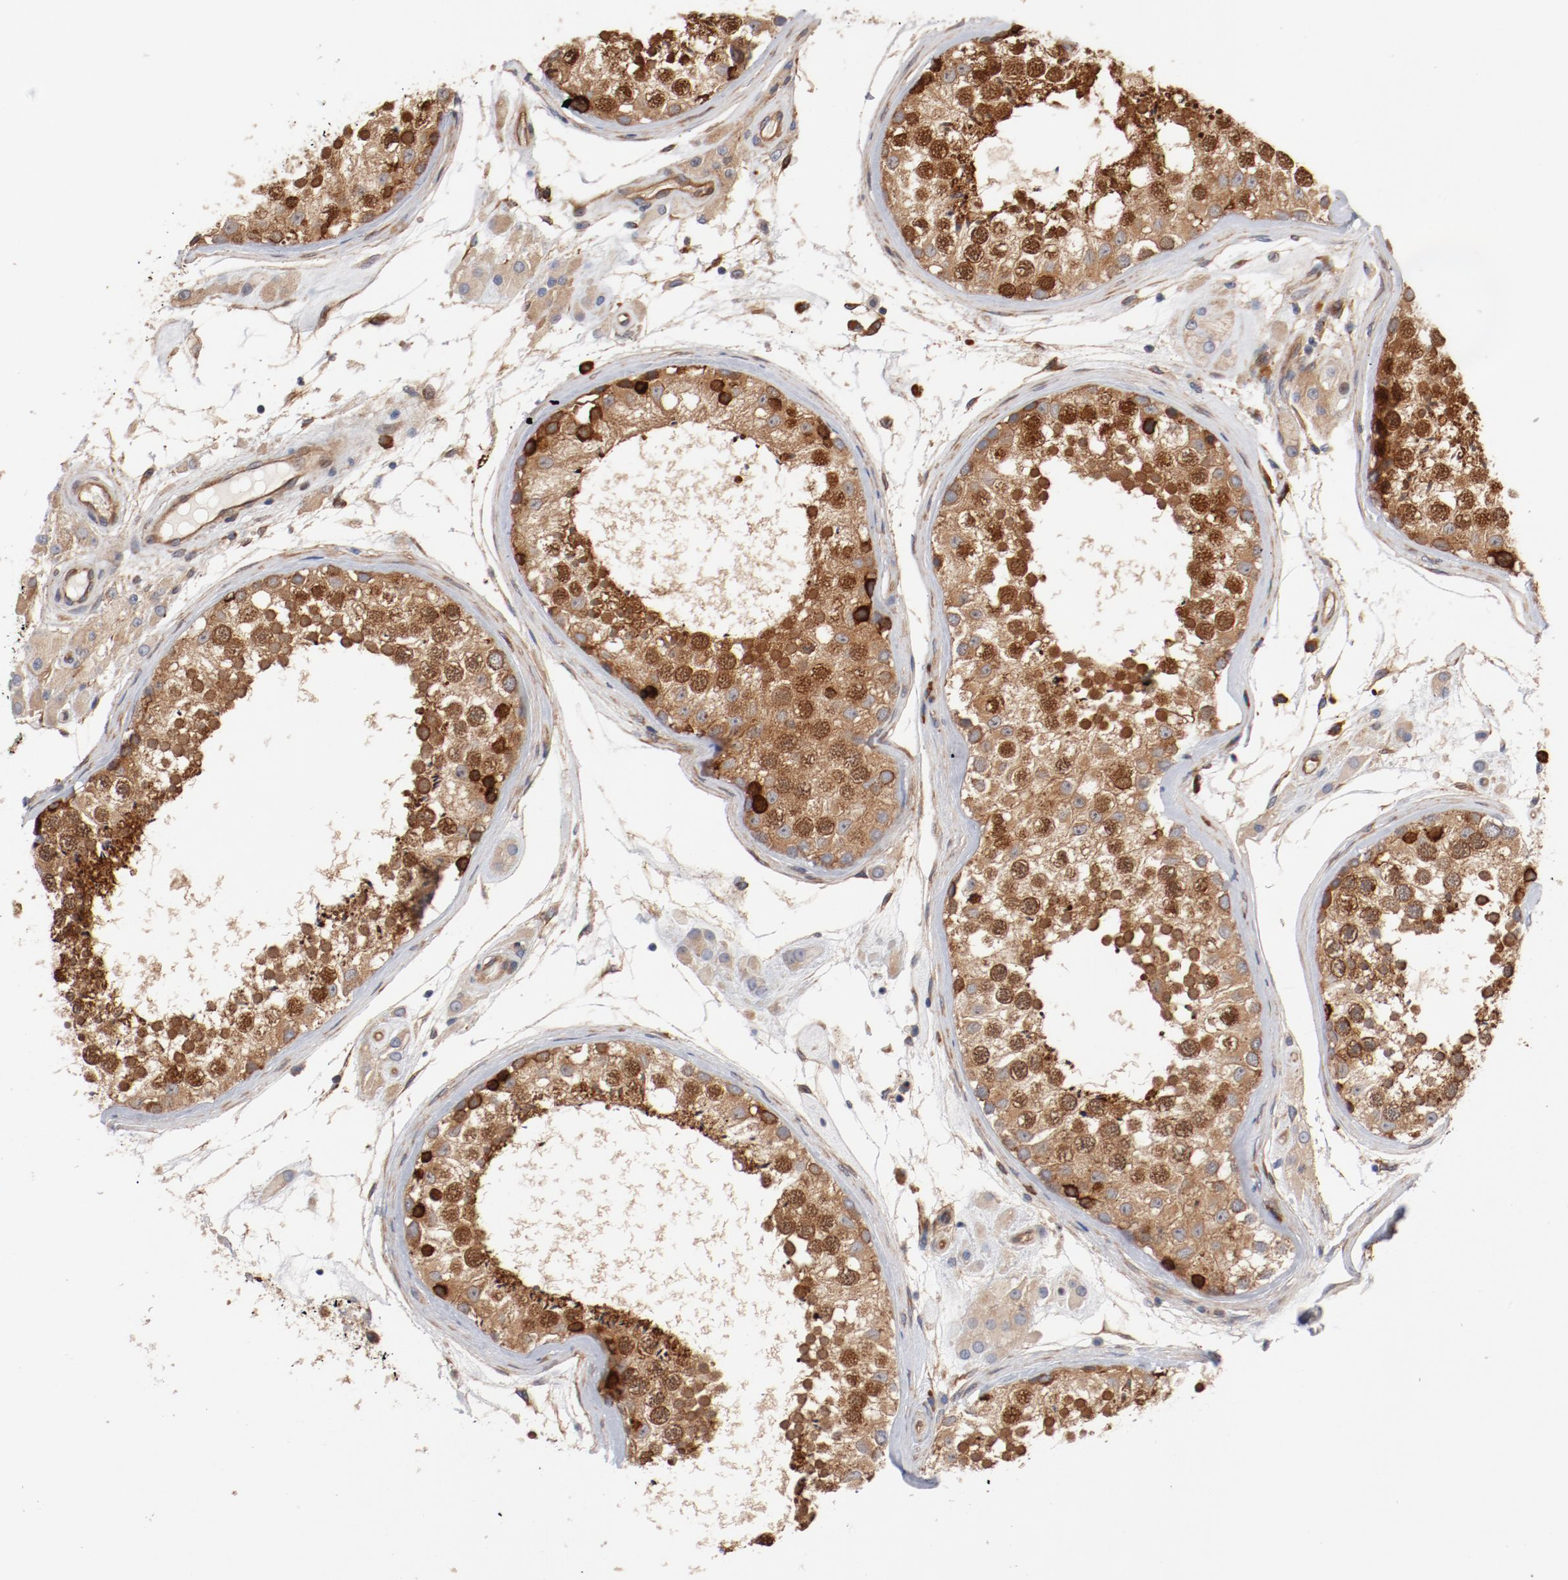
{"staining": {"intensity": "strong", "quantity": ">75%", "location": "cytoplasmic/membranous"}, "tissue": "testis", "cell_type": "Cells in seminiferous ducts", "image_type": "normal", "snomed": [{"axis": "morphology", "description": "Normal tissue, NOS"}, {"axis": "topography", "description": "Testis"}], "caption": "Immunohistochemical staining of normal human testis demonstrates strong cytoplasmic/membranous protein positivity in approximately >75% of cells in seminiferous ducts. (IHC, brightfield microscopy, high magnification).", "gene": "PITPNM2", "patient": {"sex": "male", "age": 46}}